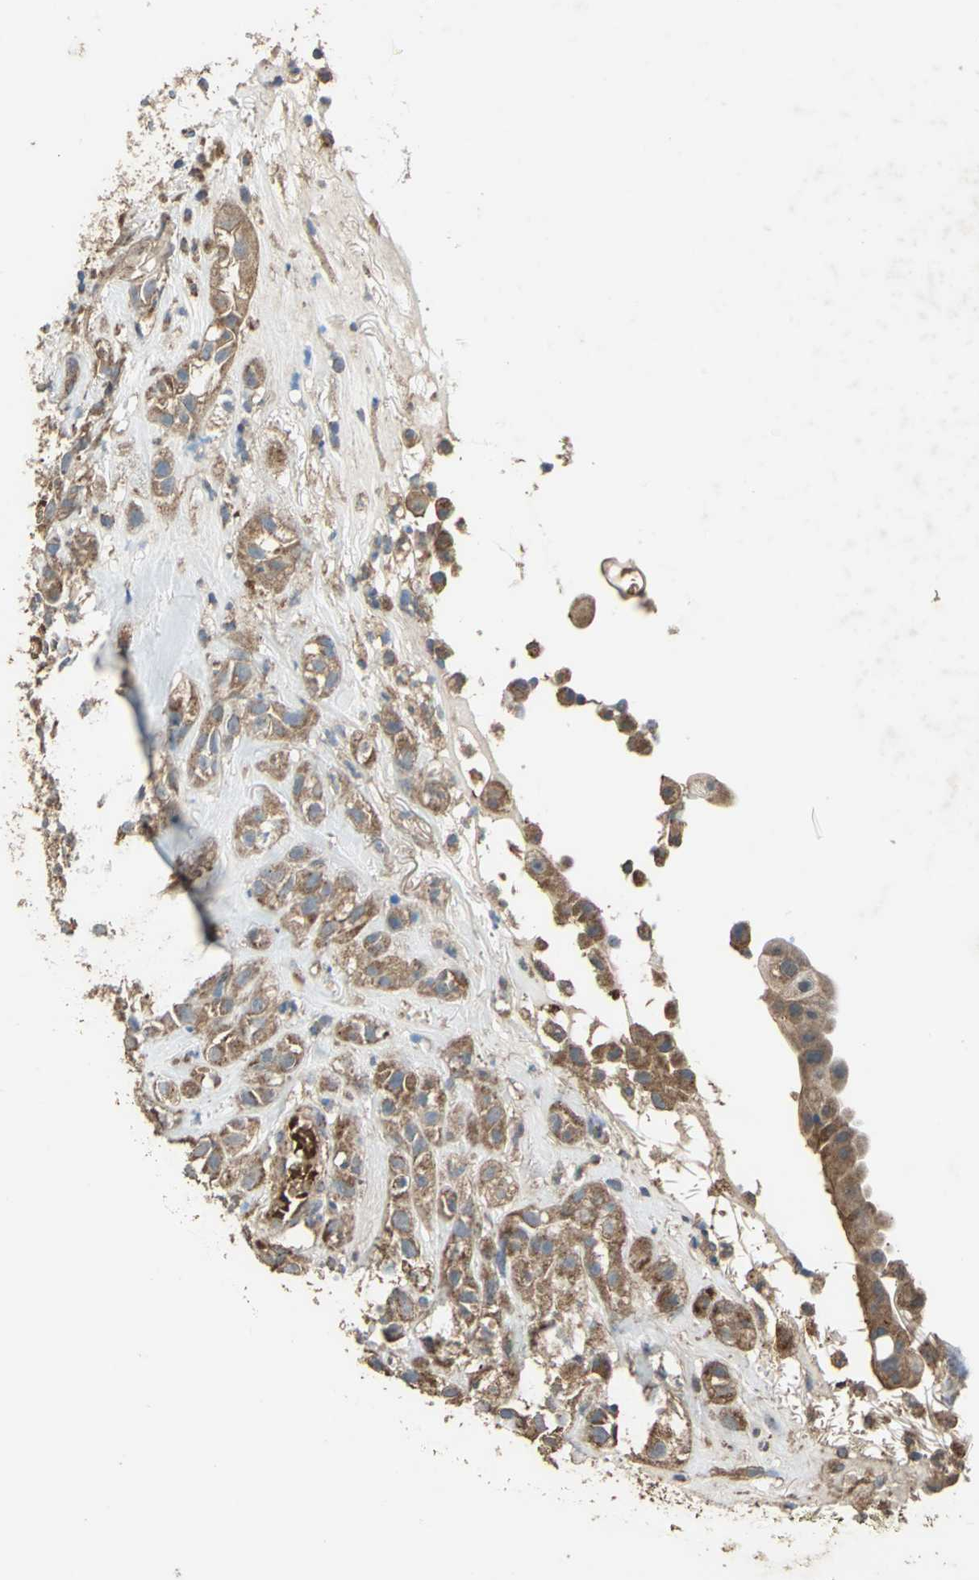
{"staining": {"intensity": "strong", "quantity": ">75%", "location": "cytoplasmic/membranous"}, "tissue": "head and neck cancer", "cell_type": "Tumor cells", "image_type": "cancer", "snomed": [{"axis": "morphology", "description": "Squamous cell carcinoma, NOS"}, {"axis": "topography", "description": "Head-Neck"}], "caption": "Strong cytoplasmic/membranous protein expression is identified in about >75% of tumor cells in head and neck squamous cell carcinoma. The protein is stained brown, and the nuclei are stained in blue (DAB (3,3'-diaminobenzidine) IHC with brightfield microscopy, high magnification).", "gene": "POLRMT", "patient": {"sex": "male", "age": 62}}